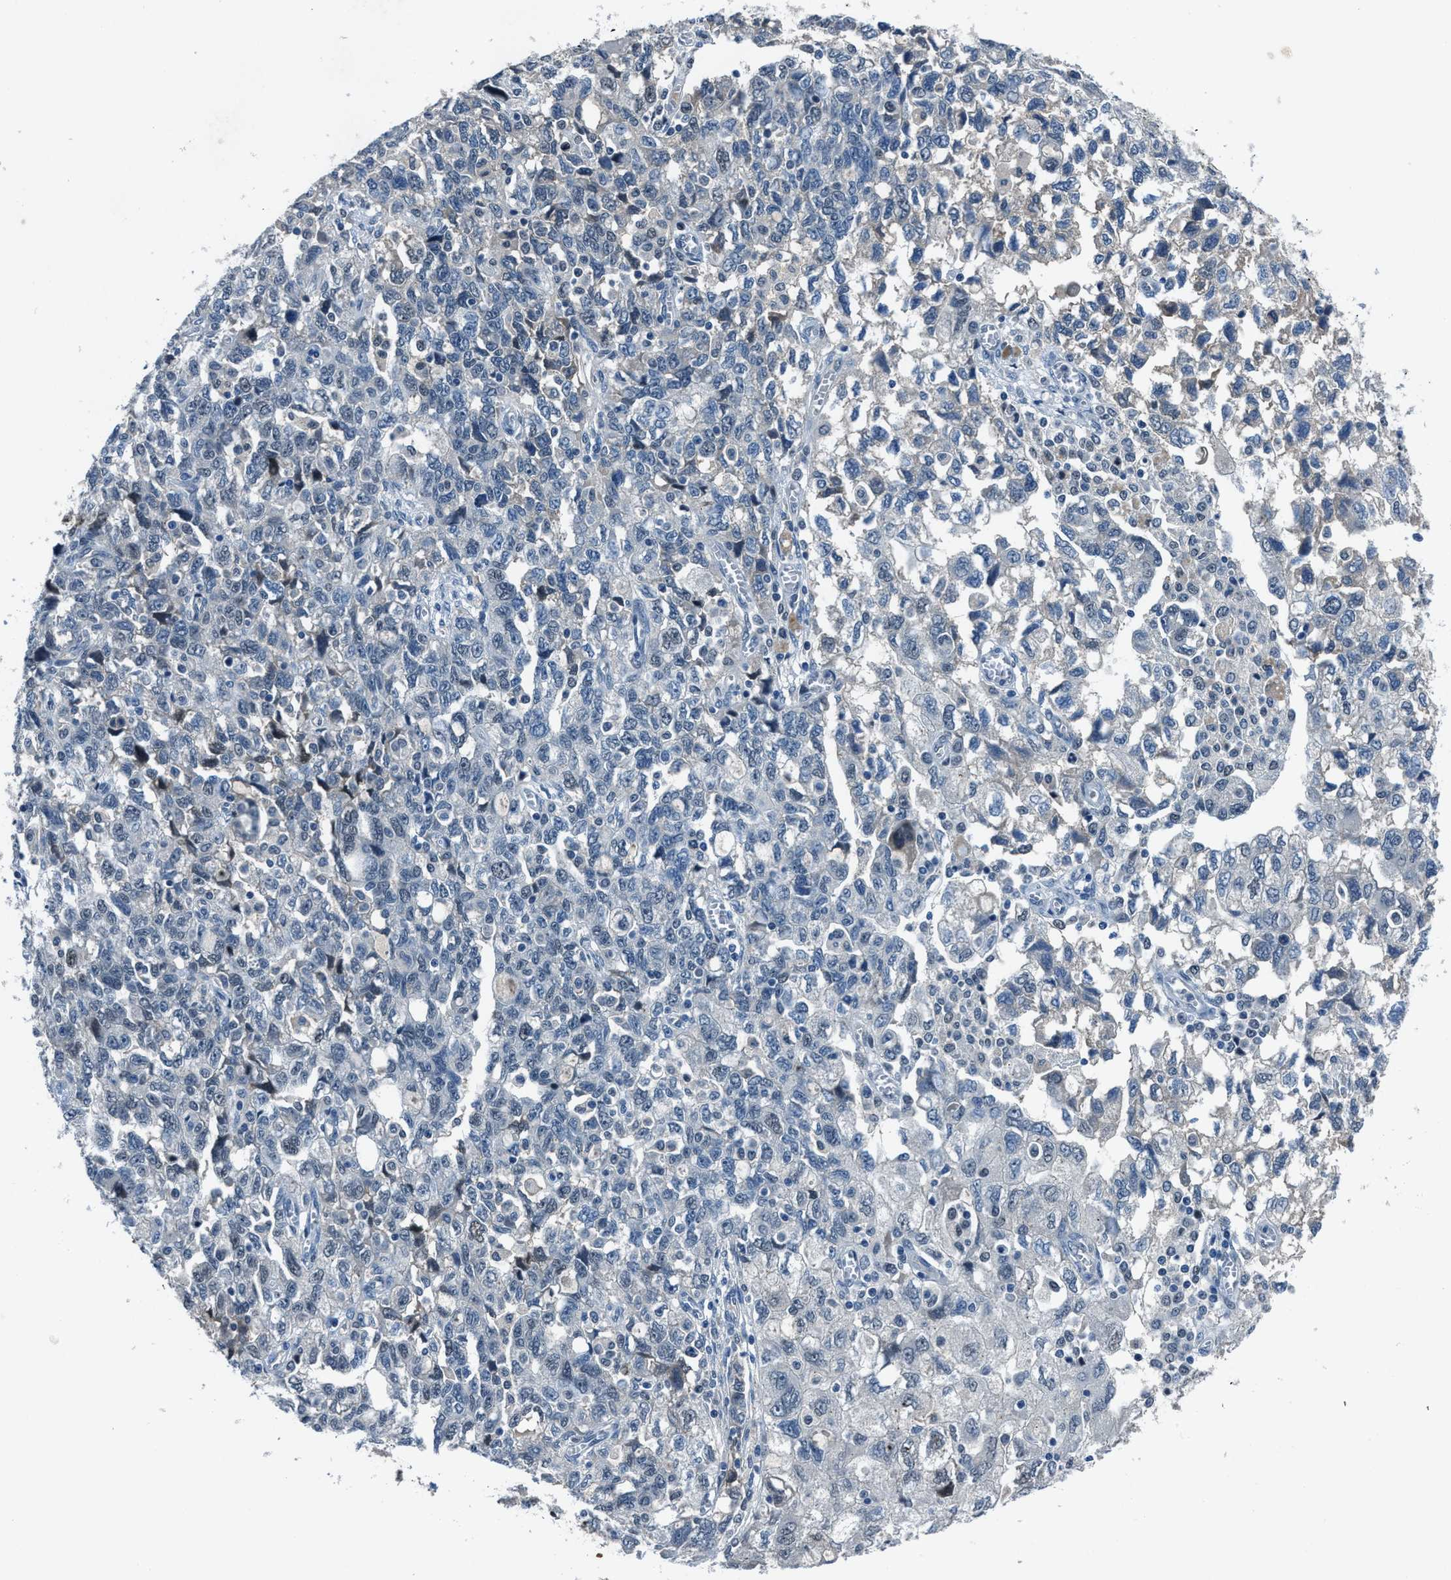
{"staining": {"intensity": "negative", "quantity": "none", "location": "none"}, "tissue": "ovarian cancer", "cell_type": "Tumor cells", "image_type": "cancer", "snomed": [{"axis": "morphology", "description": "Carcinoma, NOS"}, {"axis": "morphology", "description": "Cystadenocarcinoma, serous, NOS"}, {"axis": "topography", "description": "Ovary"}], "caption": "Image shows no protein expression in tumor cells of serous cystadenocarcinoma (ovarian) tissue.", "gene": "DUSP19", "patient": {"sex": "female", "age": 69}}